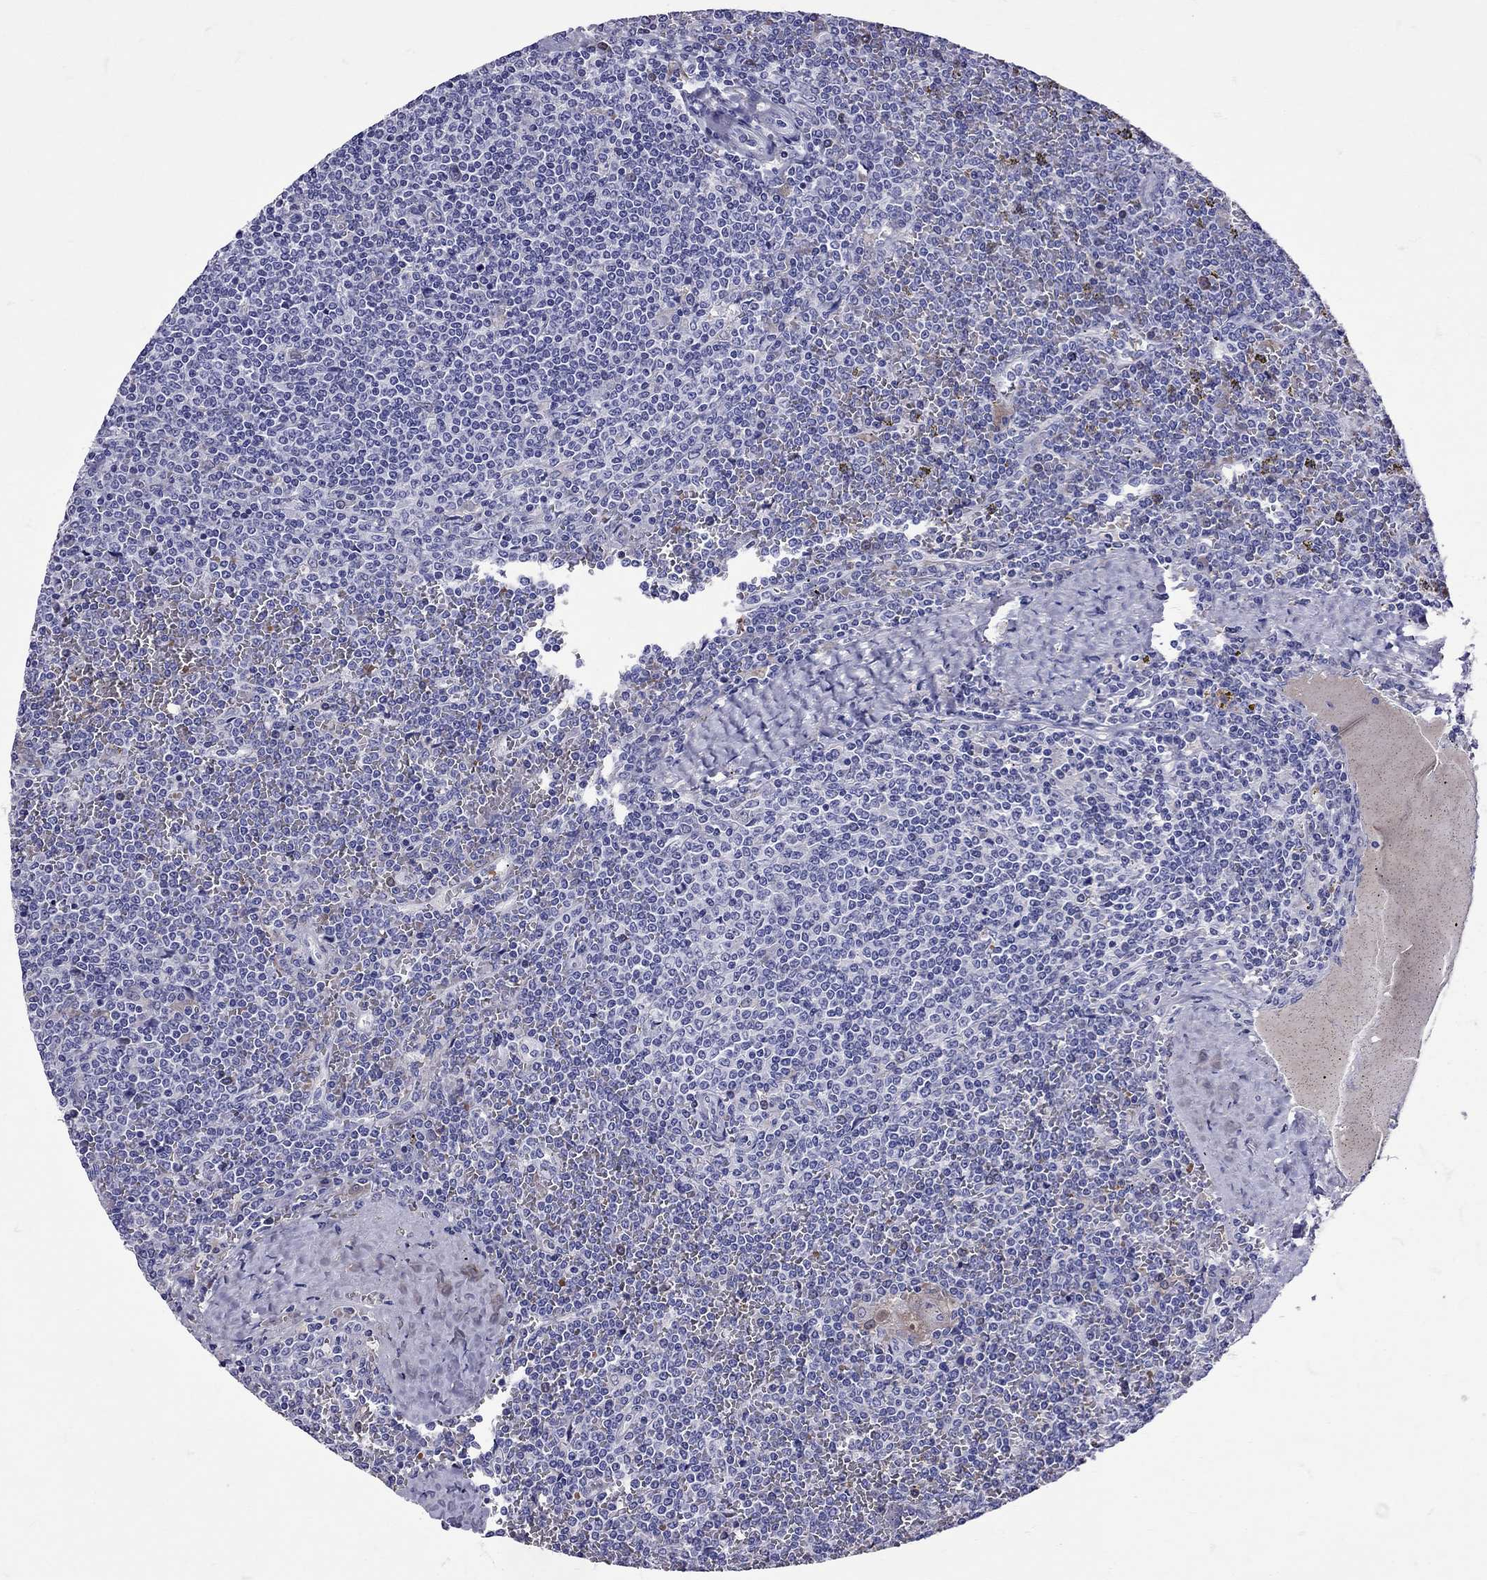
{"staining": {"intensity": "negative", "quantity": "none", "location": "none"}, "tissue": "lymphoma", "cell_type": "Tumor cells", "image_type": "cancer", "snomed": [{"axis": "morphology", "description": "Malignant lymphoma, non-Hodgkin's type, Low grade"}, {"axis": "topography", "description": "Spleen"}], "caption": "Immunohistochemistry (IHC) of low-grade malignant lymphoma, non-Hodgkin's type shows no expression in tumor cells.", "gene": "TBR1", "patient": {"sex": "female", "age": 19}}